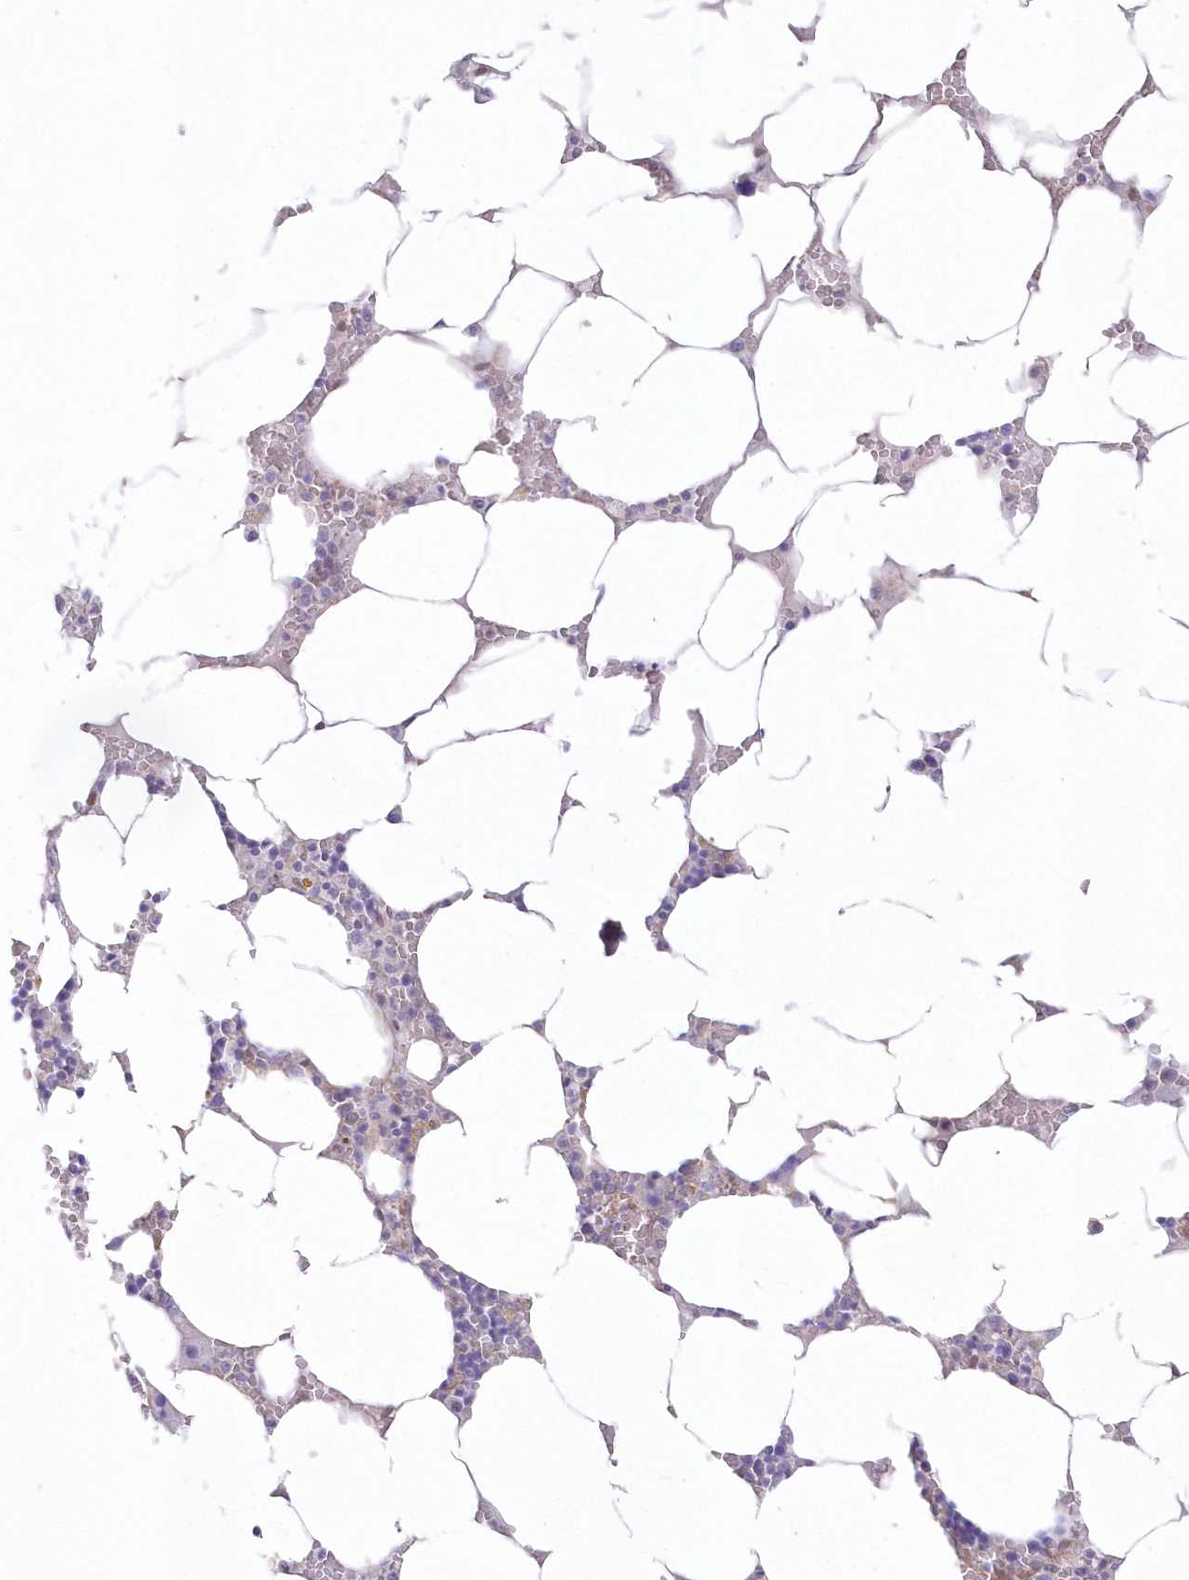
{"staining": {"intensity": "negative", "quantity": "none", "location": "none"}, "tissue": "bone marrow", "cell_type": "Hematopoietic cells", "image_type": "normal", "snomed": [{"axis": "morphology", "description": "Normal tissue, NOS"}, {"axis": "topography", "description": "Bone marrow"}], "caption": "A high-resolution image shows immunohistochemistry staining of unremarkable bone marrow, which displays no significant expression in hematopoietic cells.", "gene": "SH3PXD2B", "patient": {"sex": "male", "age": 70}}